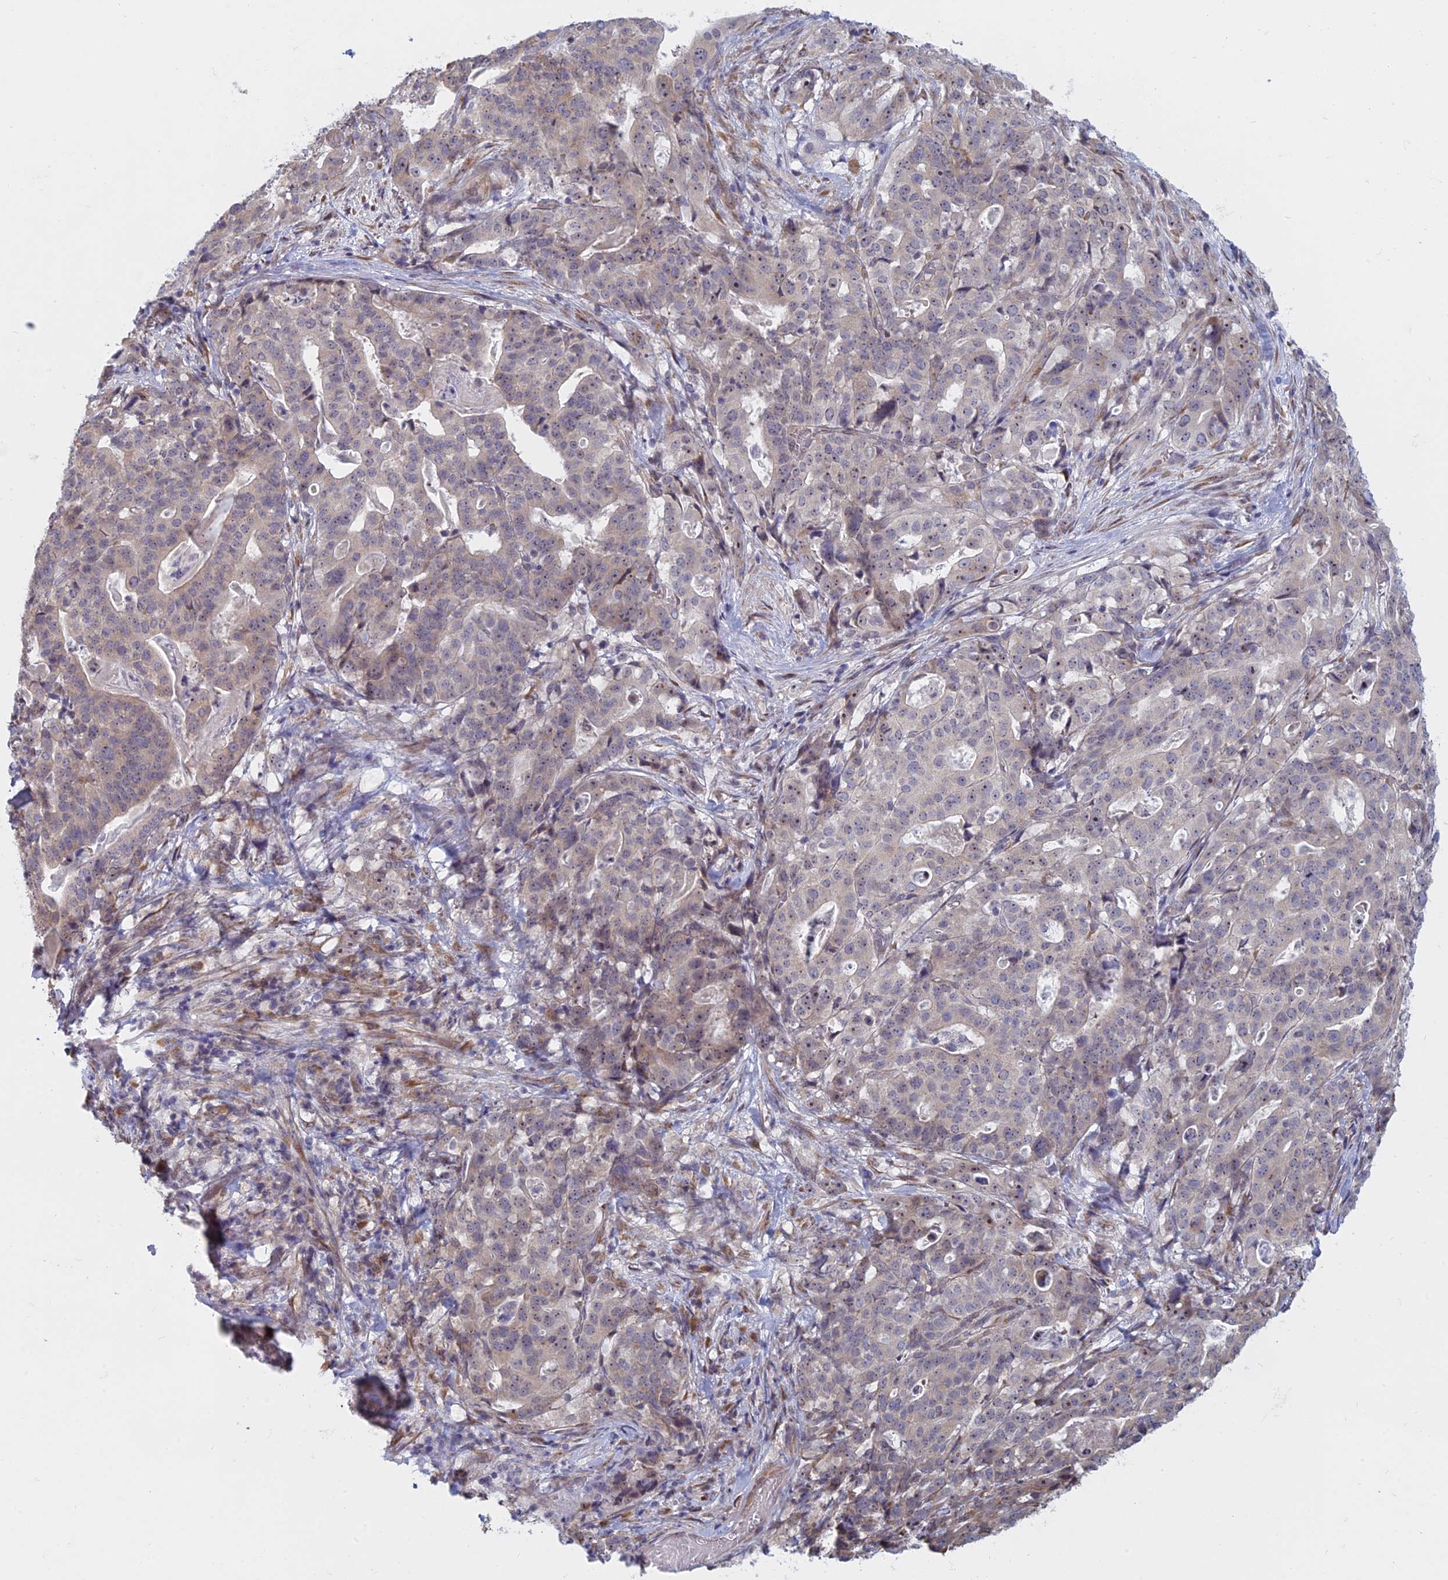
{"staining": {"intensity": "weak", "quantity": "<25%", "location": "cytoplasmic/membranous"}, "tissue": "stomach cancer", "cell_type": "Tumor cells", "image_type": "cancer", "snomed": [{"axis": "morphology", "description": "Adenocarcinoma, NOS"}, {"axis": "topography", "description": "Stomach"}], "caption": "A high-resolution micrograph shows immunohistochemistry (IHC) staining of adenocarcinoma (stomach), which reveals no significant staining in tumor cells.", "gene": "RPS19BP1", "patient": {"sex": "male", "age": 48}}